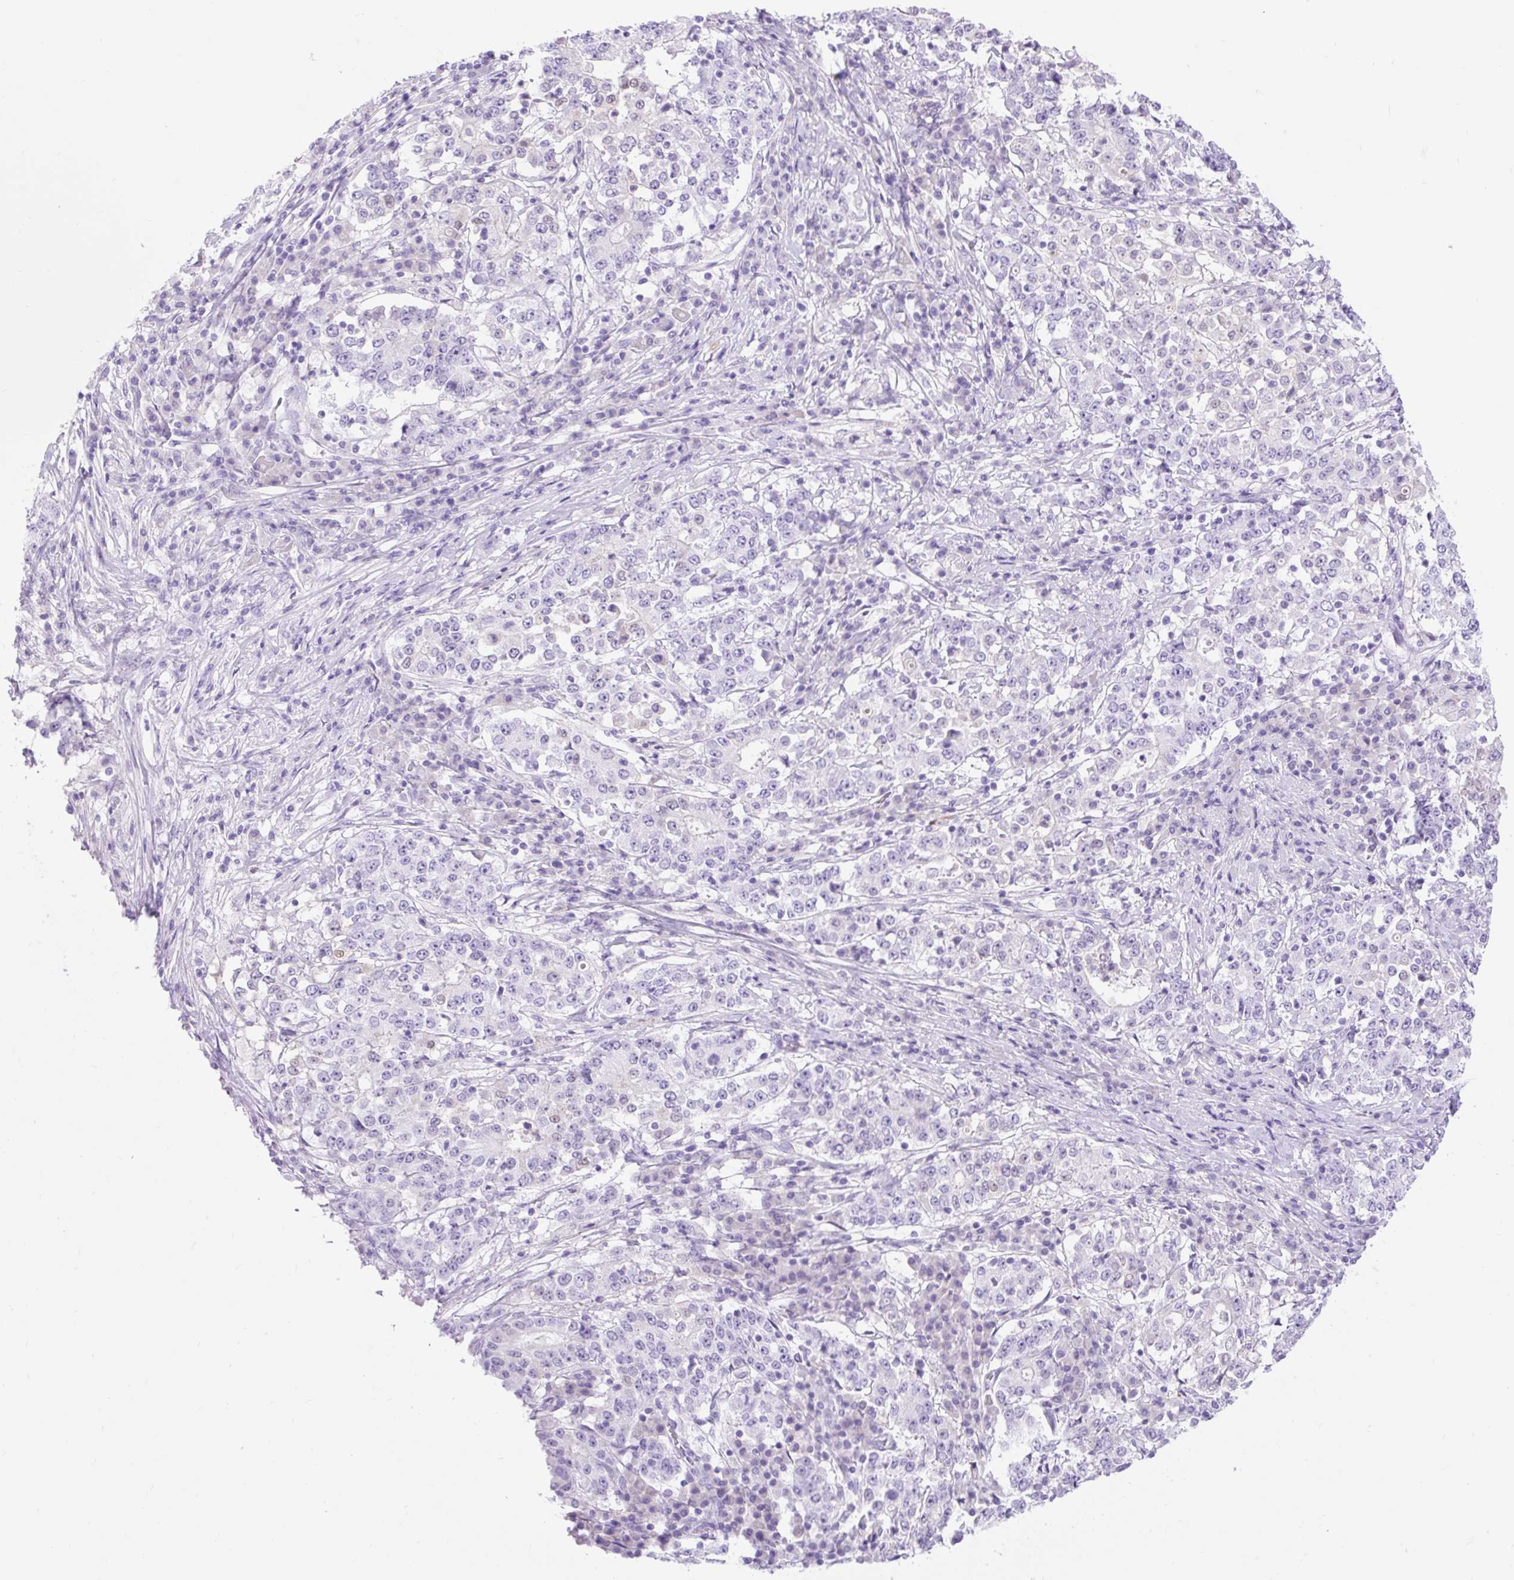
{"staining": {"intensity": "negative", "quantity": "none", "location": "none"}, "tissue": "stomach cancer", "cell_type": "Tumor cells", "image_type": "cancer", "snomed": [{"axis": "morphology", "description": "Adenocarcinoma, NOS"}, {"axis": "topography", "description": "Stomach"}], "caption": "There is no significant staining in tumor cells of stomach cancer. (DAB IHC visualized using brightfield microscopy, high magnification).", "gene": "SLC25A40", "patient": {"sex": "male", "age": 59}}